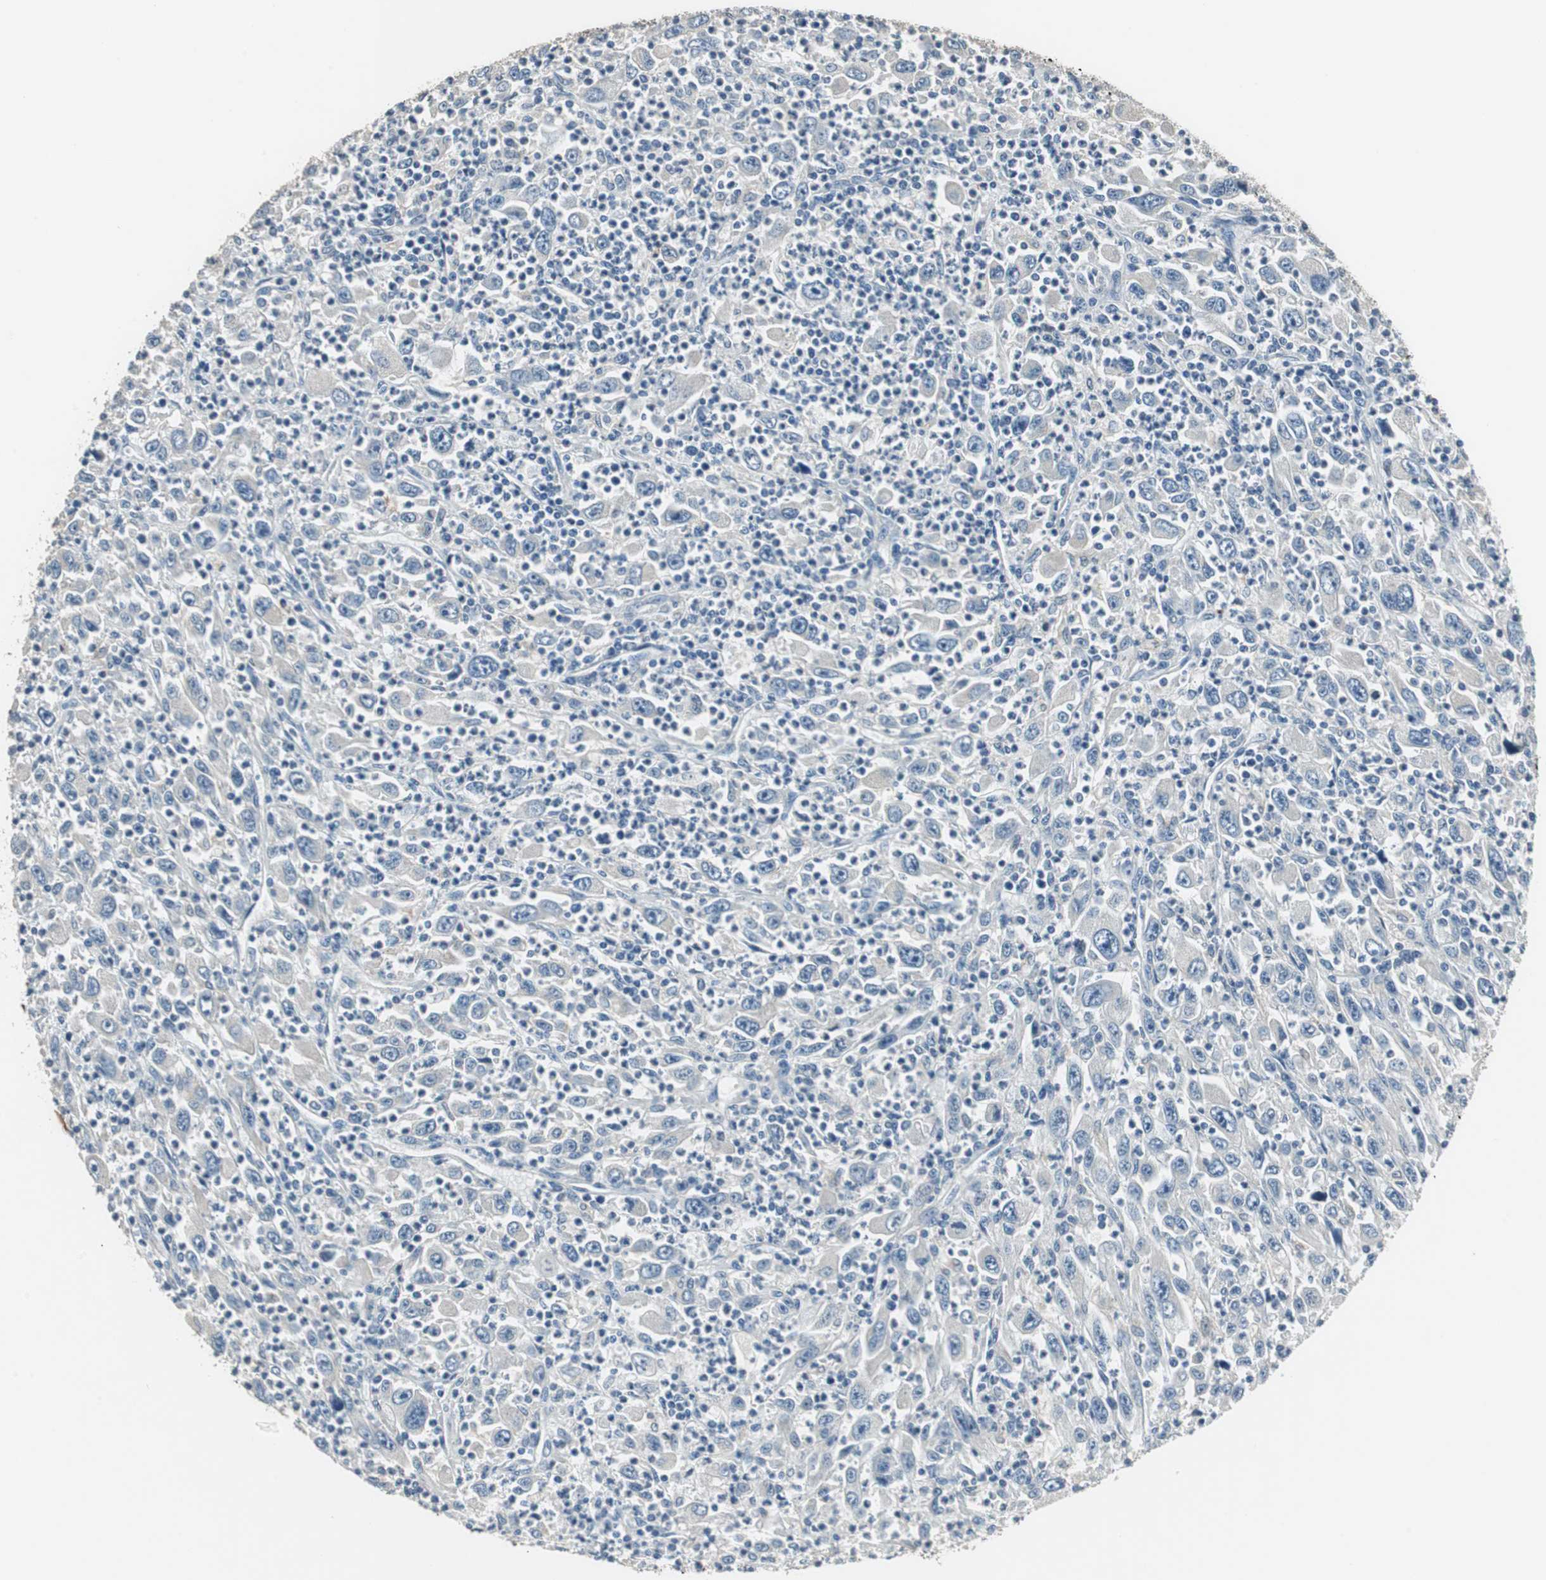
{"staining": {"intensity": "negative", "quantity": "none", "location": "none"}, "tissue": "melanoma", "cell_type": "Tumor cells", "image_type": "cancer", "snomed": [{"axis": "morphology", "description": "Malignant melanoma, Metastatic site"}, {"axis": "topography", "description": "Skin"}], "caption": "Tumor cells are negative for brown protein staining in malignant melanoma (metastatic site).", "gene": "PI4KB", "patient": {"sex": "female", "age": 56}}